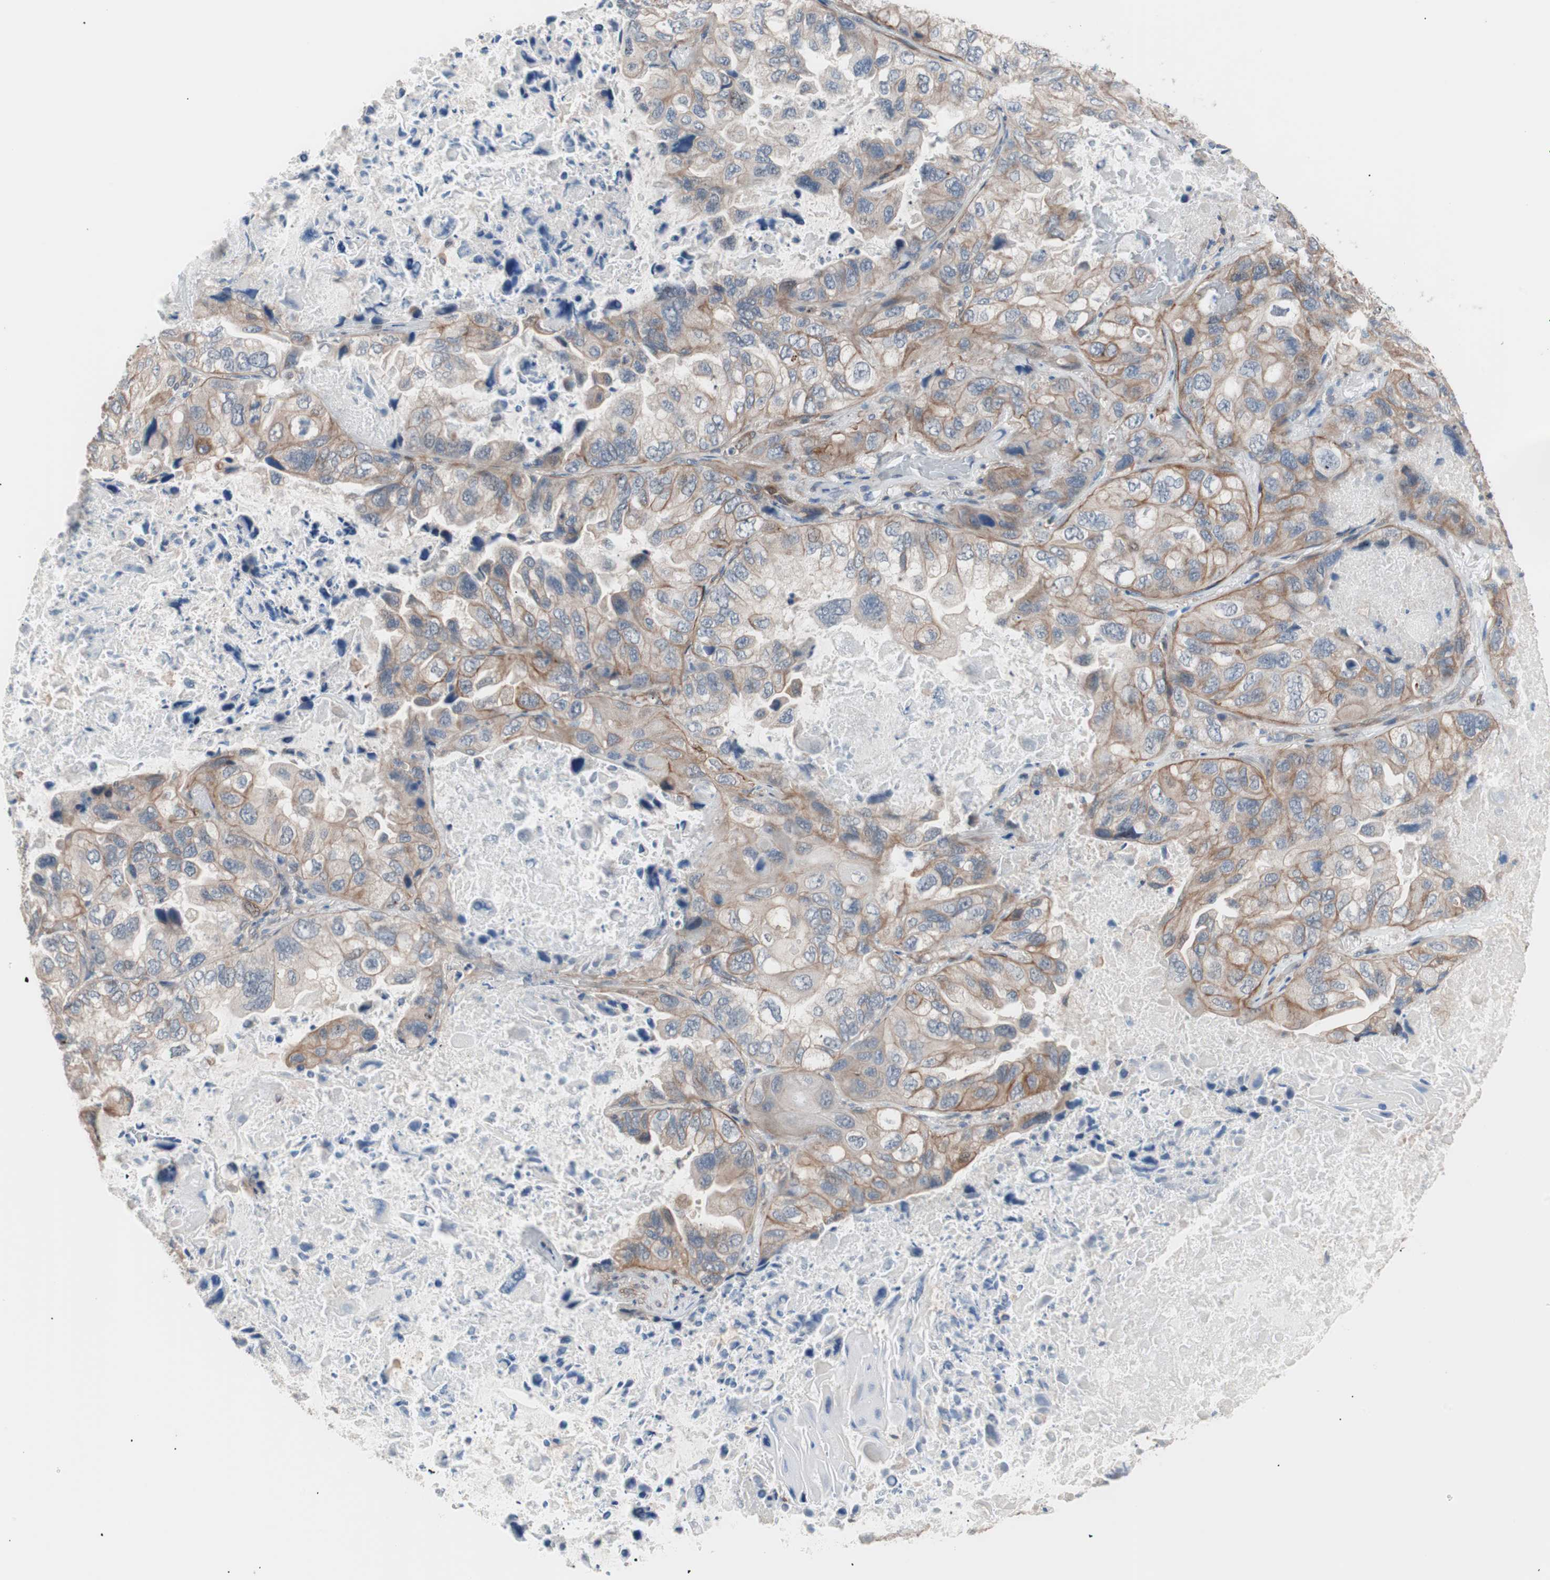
{"staining": {"intensity": "moderate", "quantity": ">75%", "location": "cytoplasmic/membranous"}, "tissue": "lung cancer", "cell_type": "Tumor cells", "image_type": "cancer", "snomed": [{"axis": "morphology", "description": "Squamous cell carcinoma, NOS"}, {"axis": "topography", "description": "Lung"}], "caption": "Lung squamous cell carcinoma was stained to show a protein in brown. There is medium levels of moderate cytoplasmic/membranous positivity in about >75% of tumor cells. (Brightfield microscopy of DAB IHC at high magnification).", "gene": "SMG1", "patient": {"sex": "female", "age": 73}}